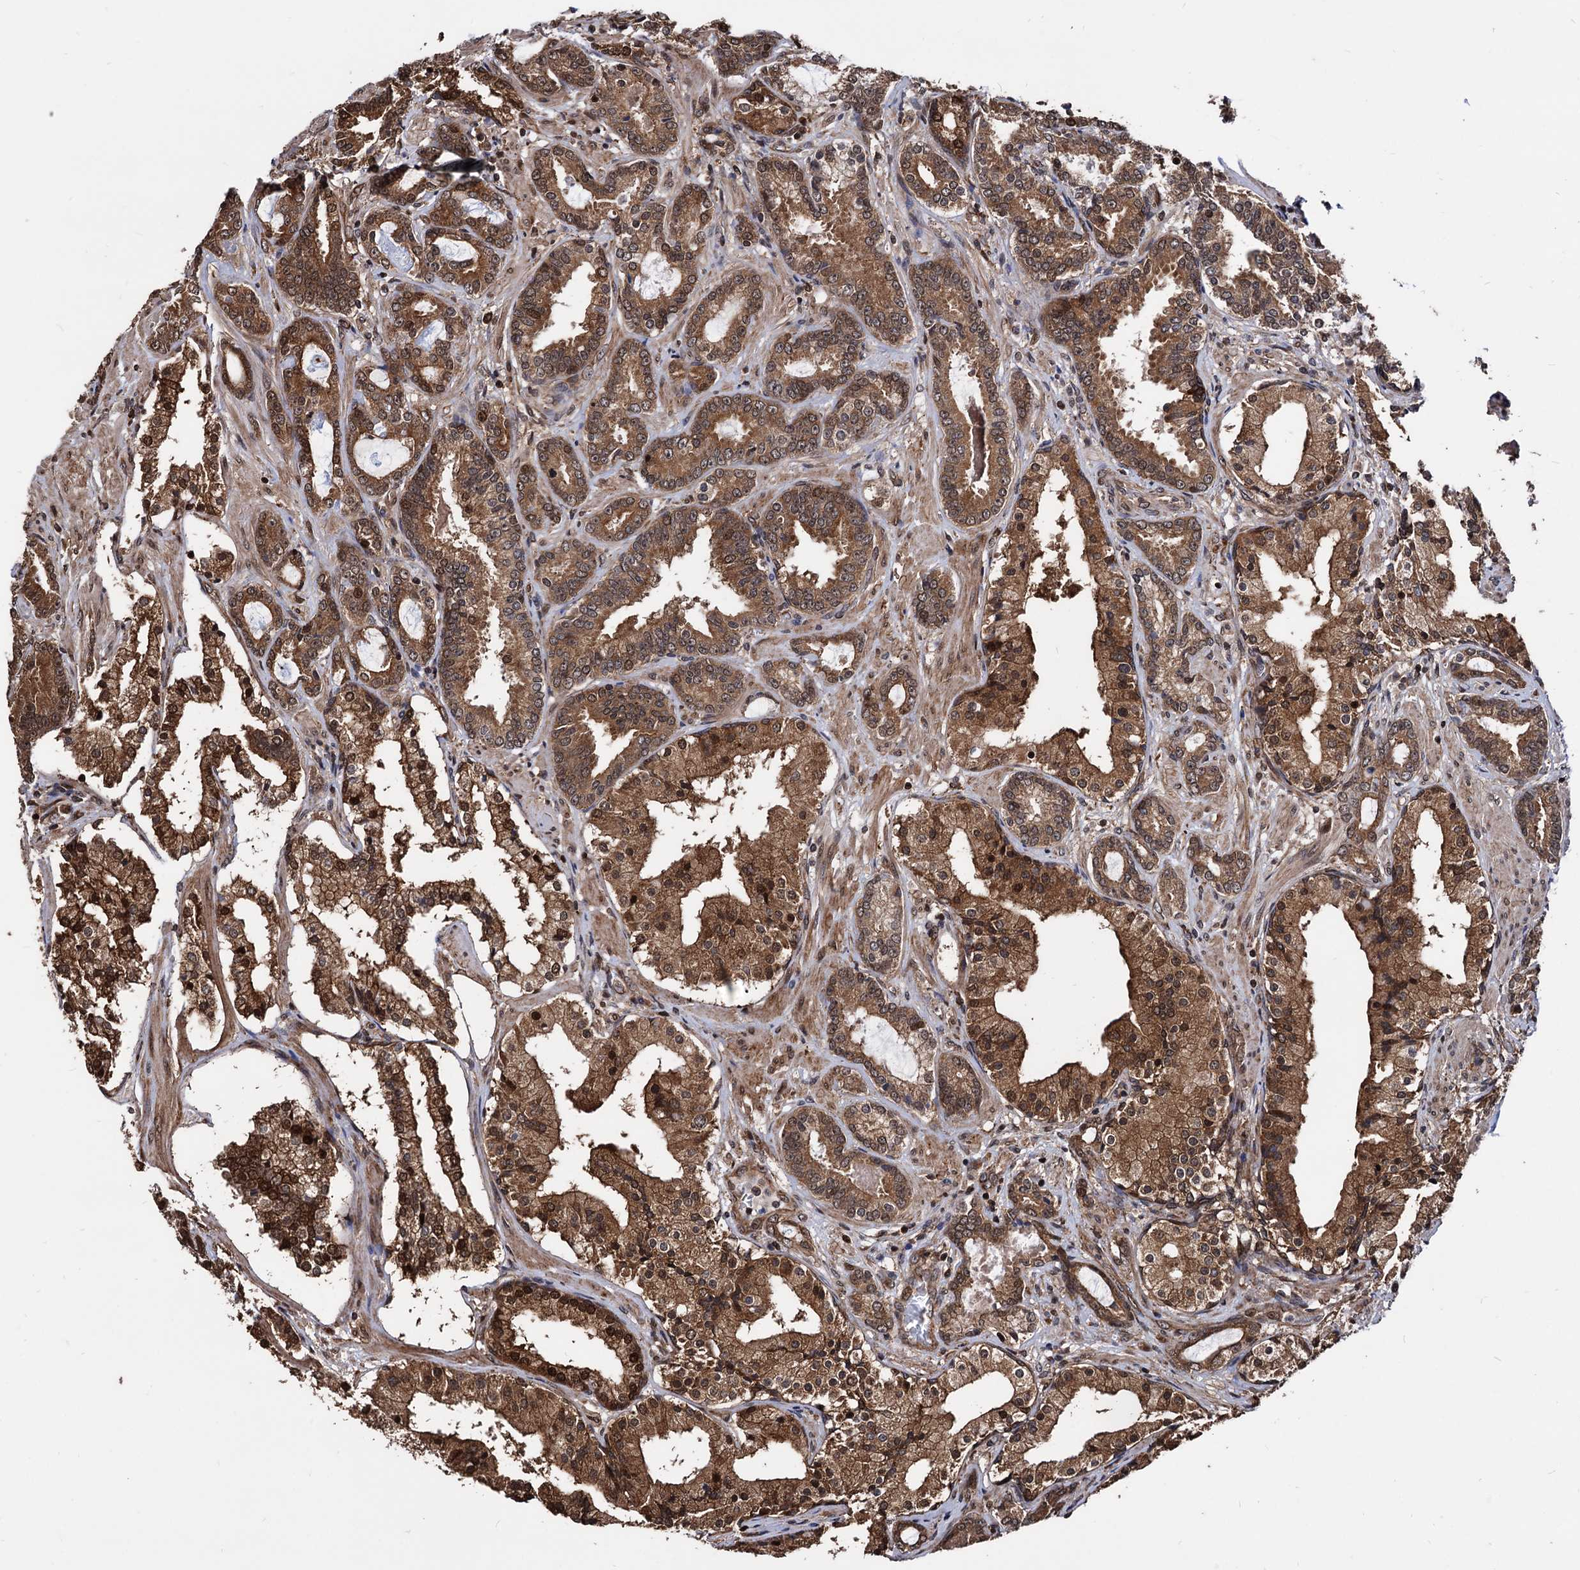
{"staining": {"intensity": "strong", "quantity": ">75%", "location": "cytoplasmic/membranous,nuclear"}, "tissue": "prostate cancer", "cell_type": "Tumor cells", "image_type": "cancer", "snomed": [{"axis": "morphology", "description": "Adenocarcinoma, High grade"}, {"axis": "topography", "description": "Prostate"}], "caption": "Strong cytoplasmic/membranous and nuclear expression for a protein is present in approximately >75% of tumor cells of prostate cancer using immunohistochemistry (IHC).", "gene": "ANKRD12", "patient": {"sex": "male", "age": 58}}